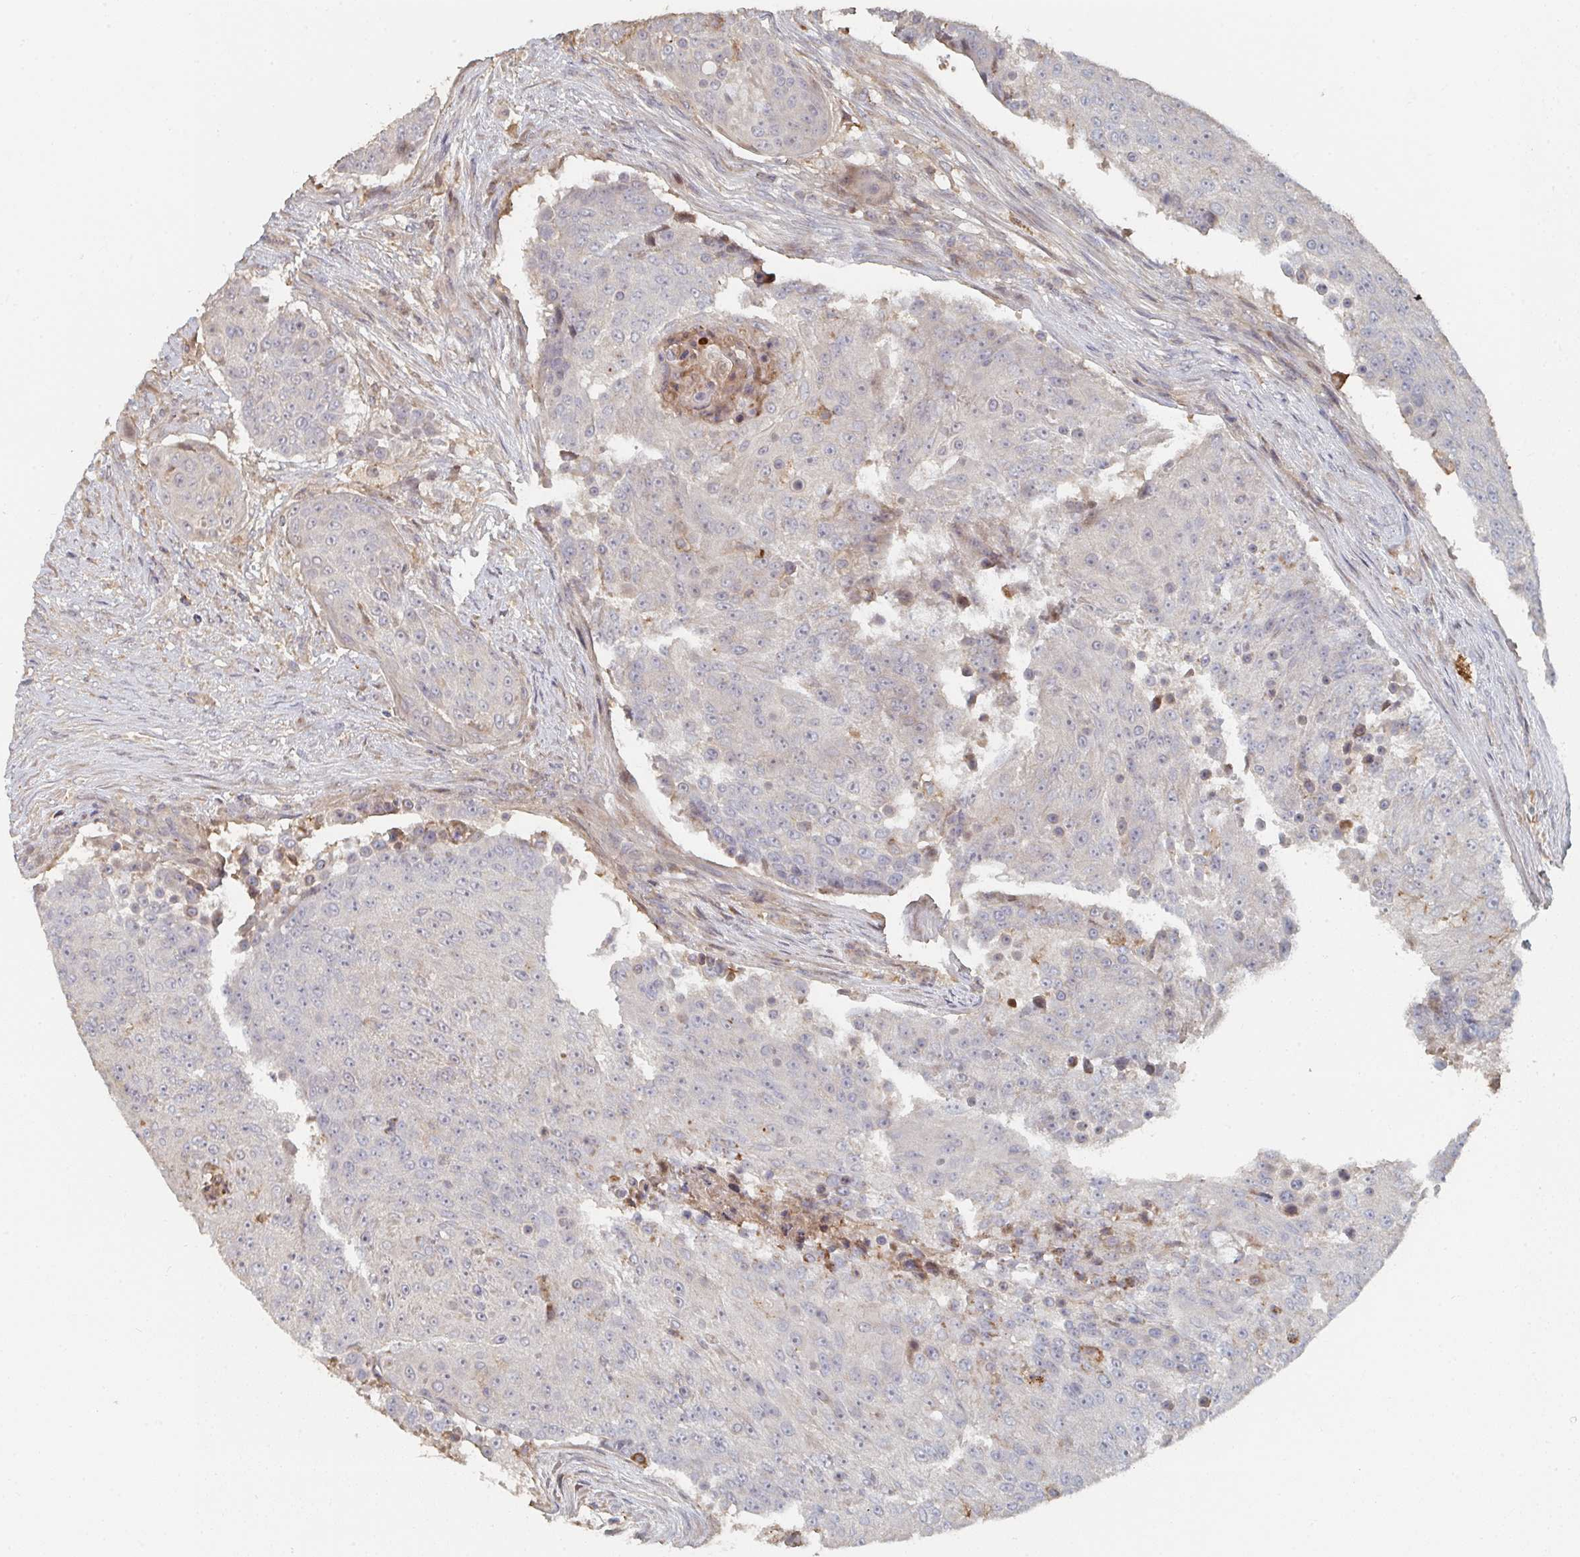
{"staining": {"intensity": "negative", "quantity": "none", "location": "none"}, "tissue": "urothelial cancer", "cell_type": "Tumor cells", "image_type": "cancer", "snomed": [{"axis": "morphology", "description": "Urothelial carcinoma, High grade"}, {"axis": "topography", "description": "Urinary bladder"}], "caption": "Urothelial cancer stained for a protein using immunohistochemistry (IHC) shows no staining tumor cells.", "gene": "PTEN", "patient": {"sex": "female", "age": 63}}